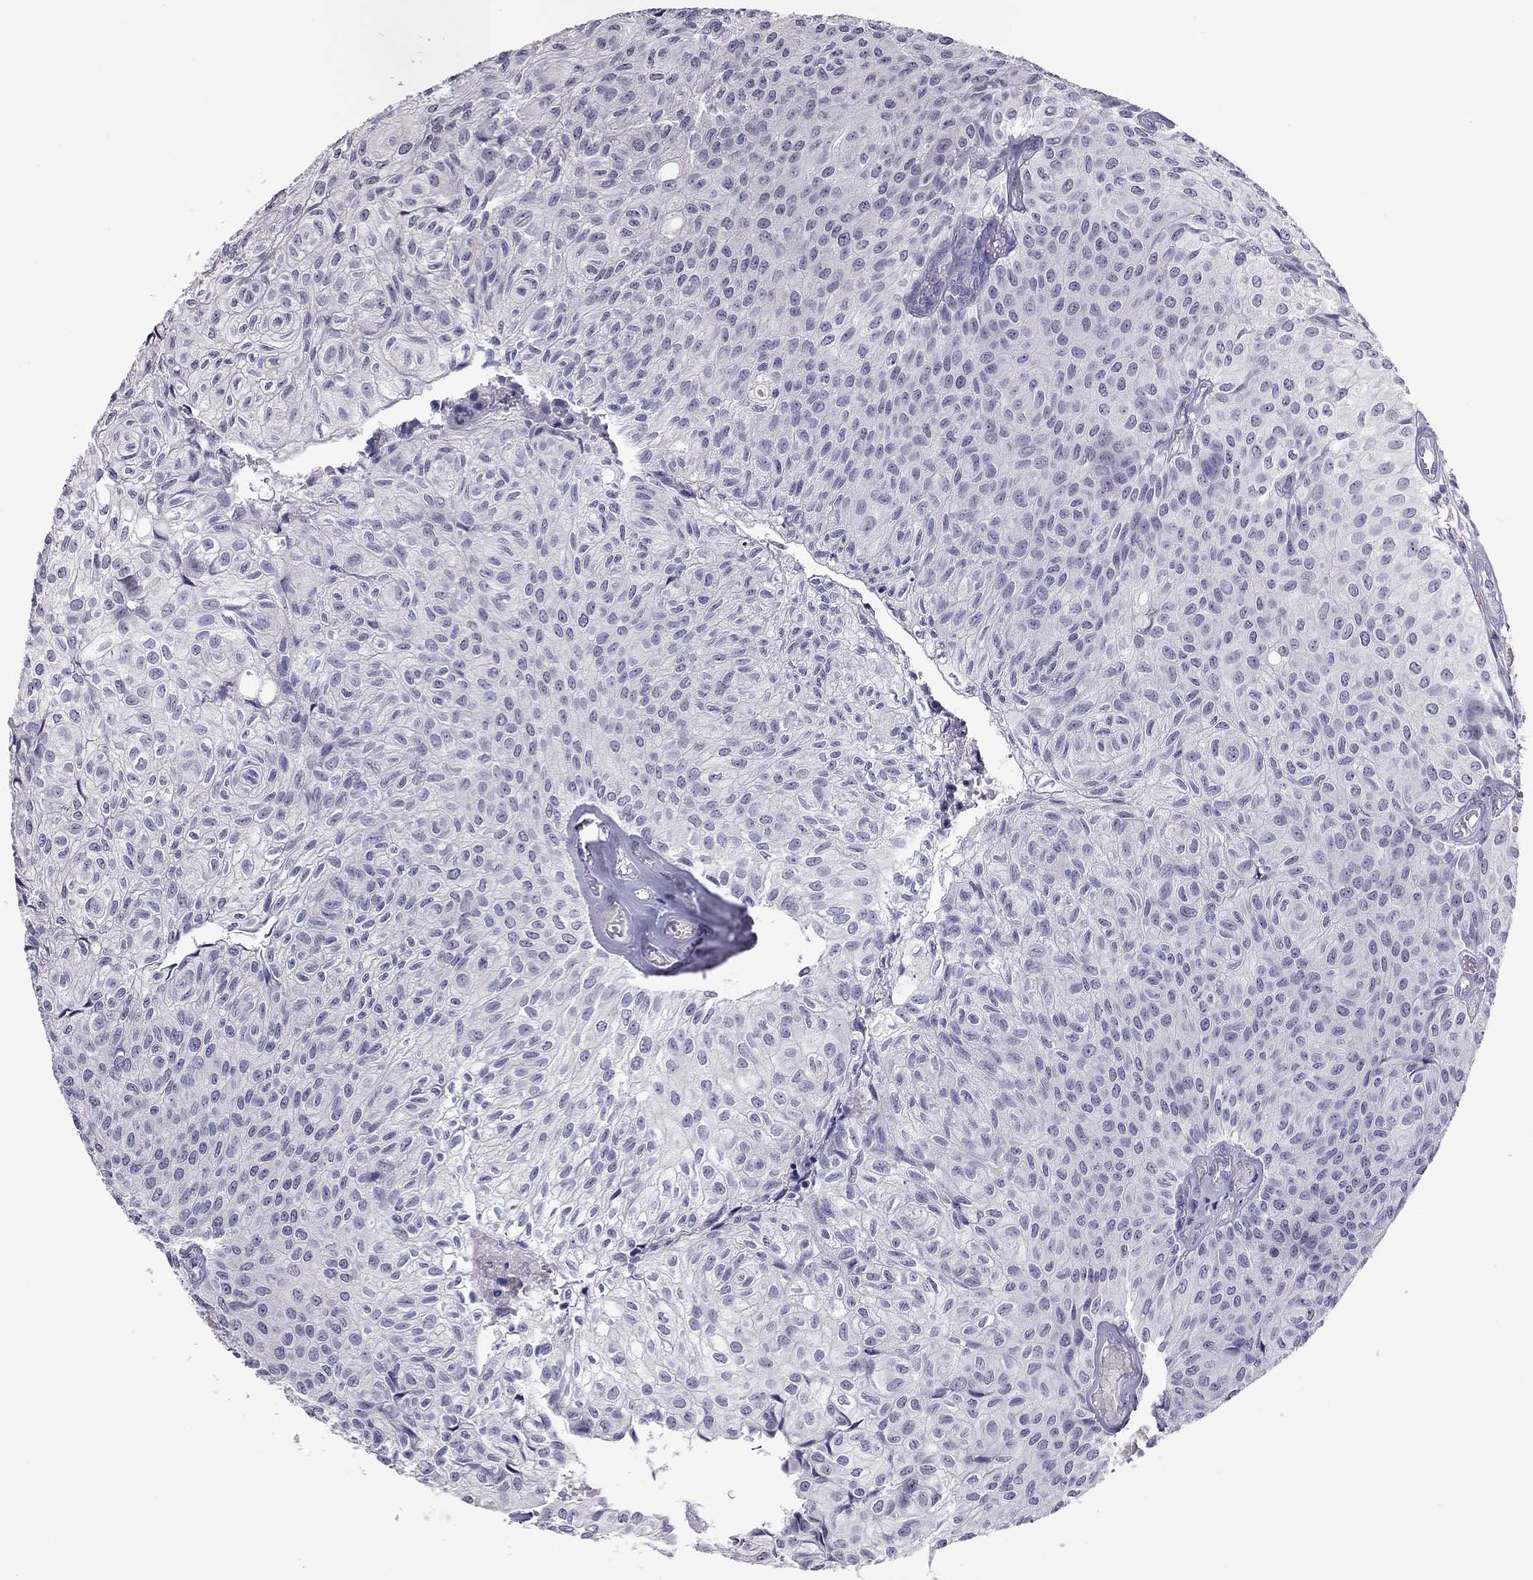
{"staining": {"intensity": "negative", "quantity": "none", "location": "none"}, "tissue": "urothelial cancer", "cell_type": "Tumor cells", "image_type": "cancer", "snomed": [{"axis": "morphology", "description": "Urothelial carcinoma, Low grade"}, {"axis": "topography", "description": "Urinary bladder"}], "caption": "This is a image of IHC staining of urothelial cancer, which shows no expression in tumor cells.", "gene": "PPP1R3A", "patient": {"sex": "male", "age": 89}}